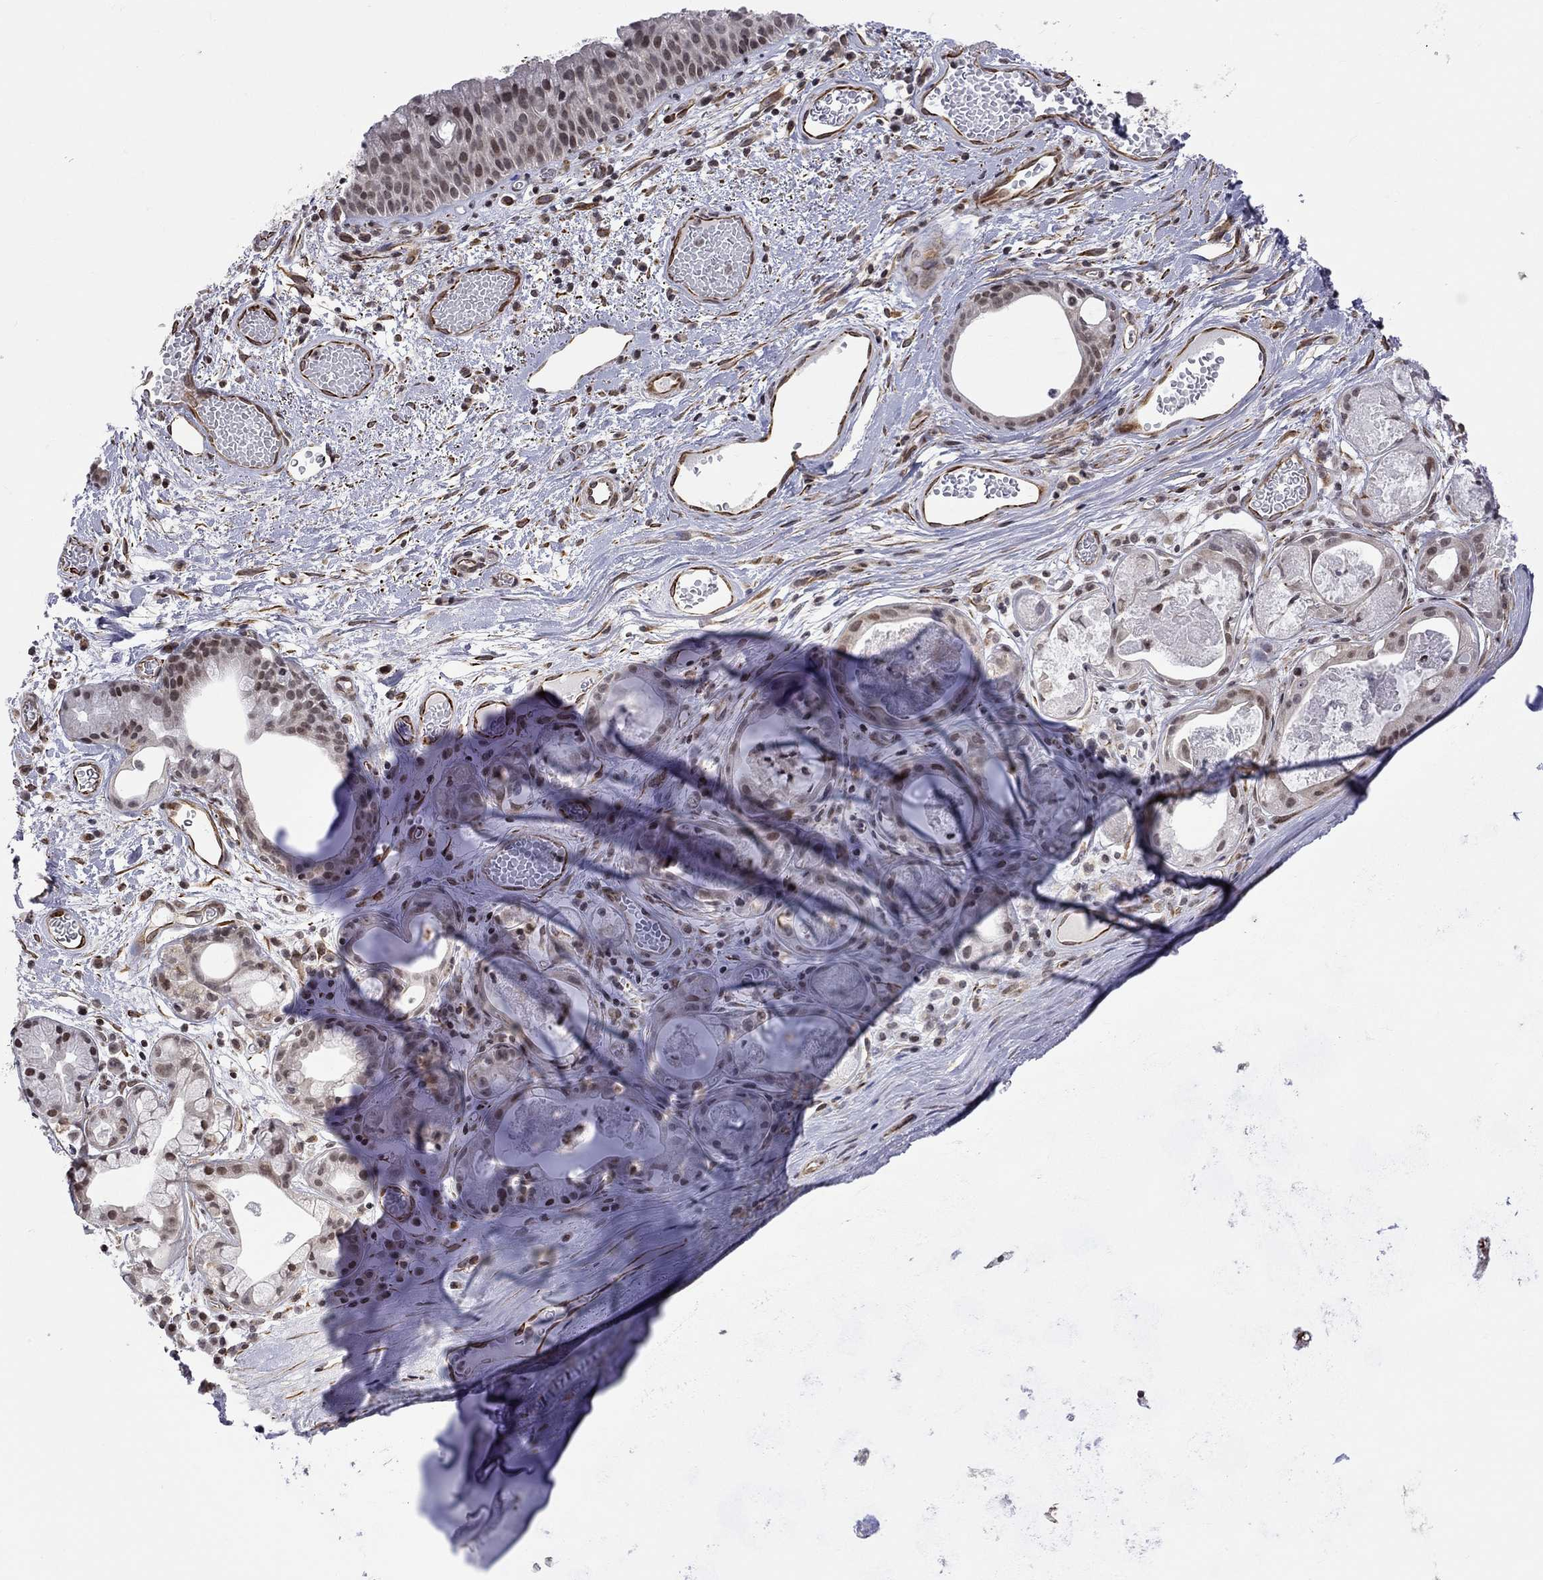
{"staining": {"intensity": "negative", "quantity": "none", "location": "none"}, "tissue": "adipose tissue", "cell_type": "Adipocytes", "image_type": "normal", "snomed": [{"axis": "morphology", "description": "Normal tissue, NOS"}, {"axis": "topography", "description": "Cartilage tissue"}], "caption": "Adipocytes show no significant protein staining in normal adipose tissue. (Stains: DAB immunohistochemistry (IHC) with hematoxylin counter stain, Microscopy: brightfield microscopy at high magnification).", "gene": "MTNR1B", "patient": {"sex": "male", "age": 81}}